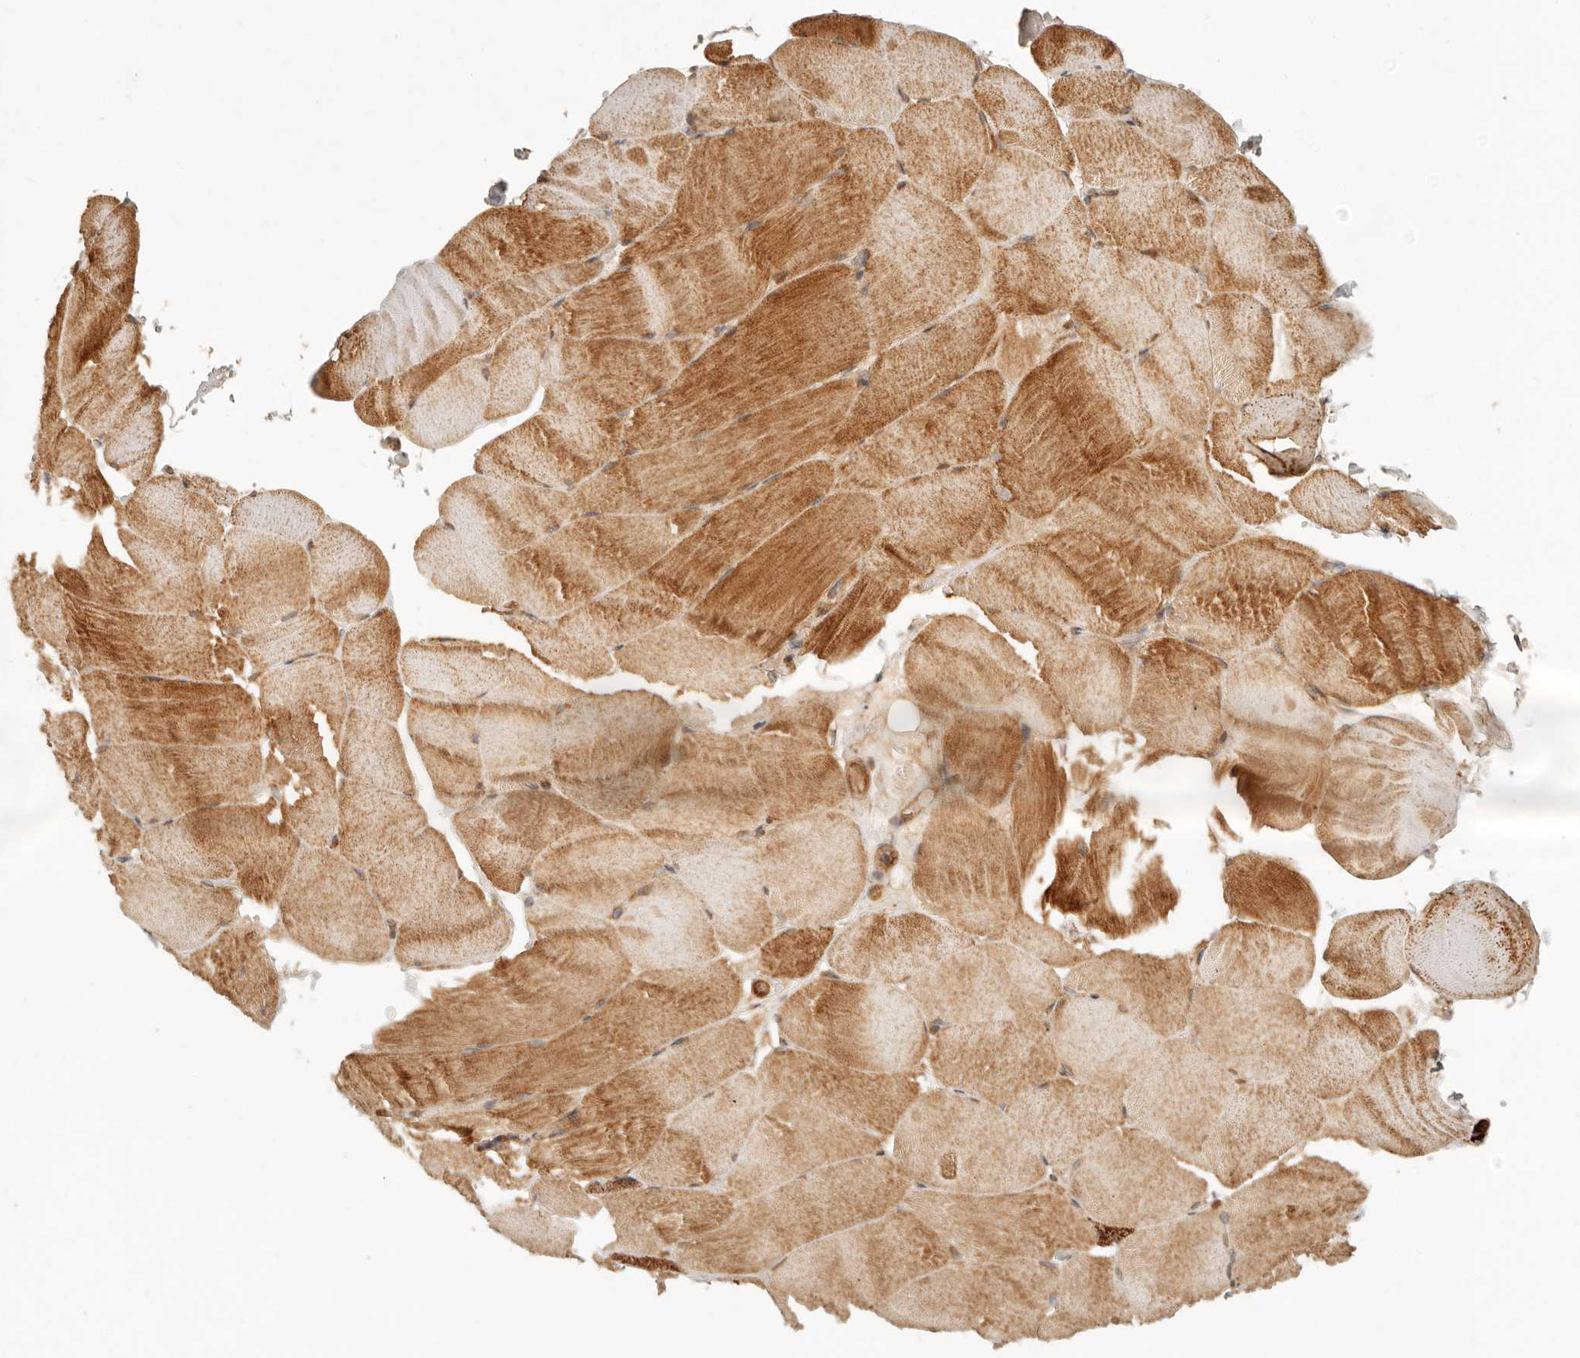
{"staining": {"intensity": "strong", "quantity": ">75%", "location": "cytoplasmic/membranous"}, "tissue": "skeletal muscle", "cell_type": "Myocytes", "image_type": "normal", "snomed": [{"axis": "morphology", "description": "Normal tissue, NOS"}, {"axis": "topography", "description": "Skeletal muscle"}, {"axis": "topography", "description": "Parathyroid gland"}], "caption": "Approximately >75% of myocytes in benign skeletal muscle reveal strong cytoplasmic/membranous protein positivity as visualized by brown immunohistochemical staining.", "gene": "KLHL38", "patient": {"sex": "female", "age": 37}}